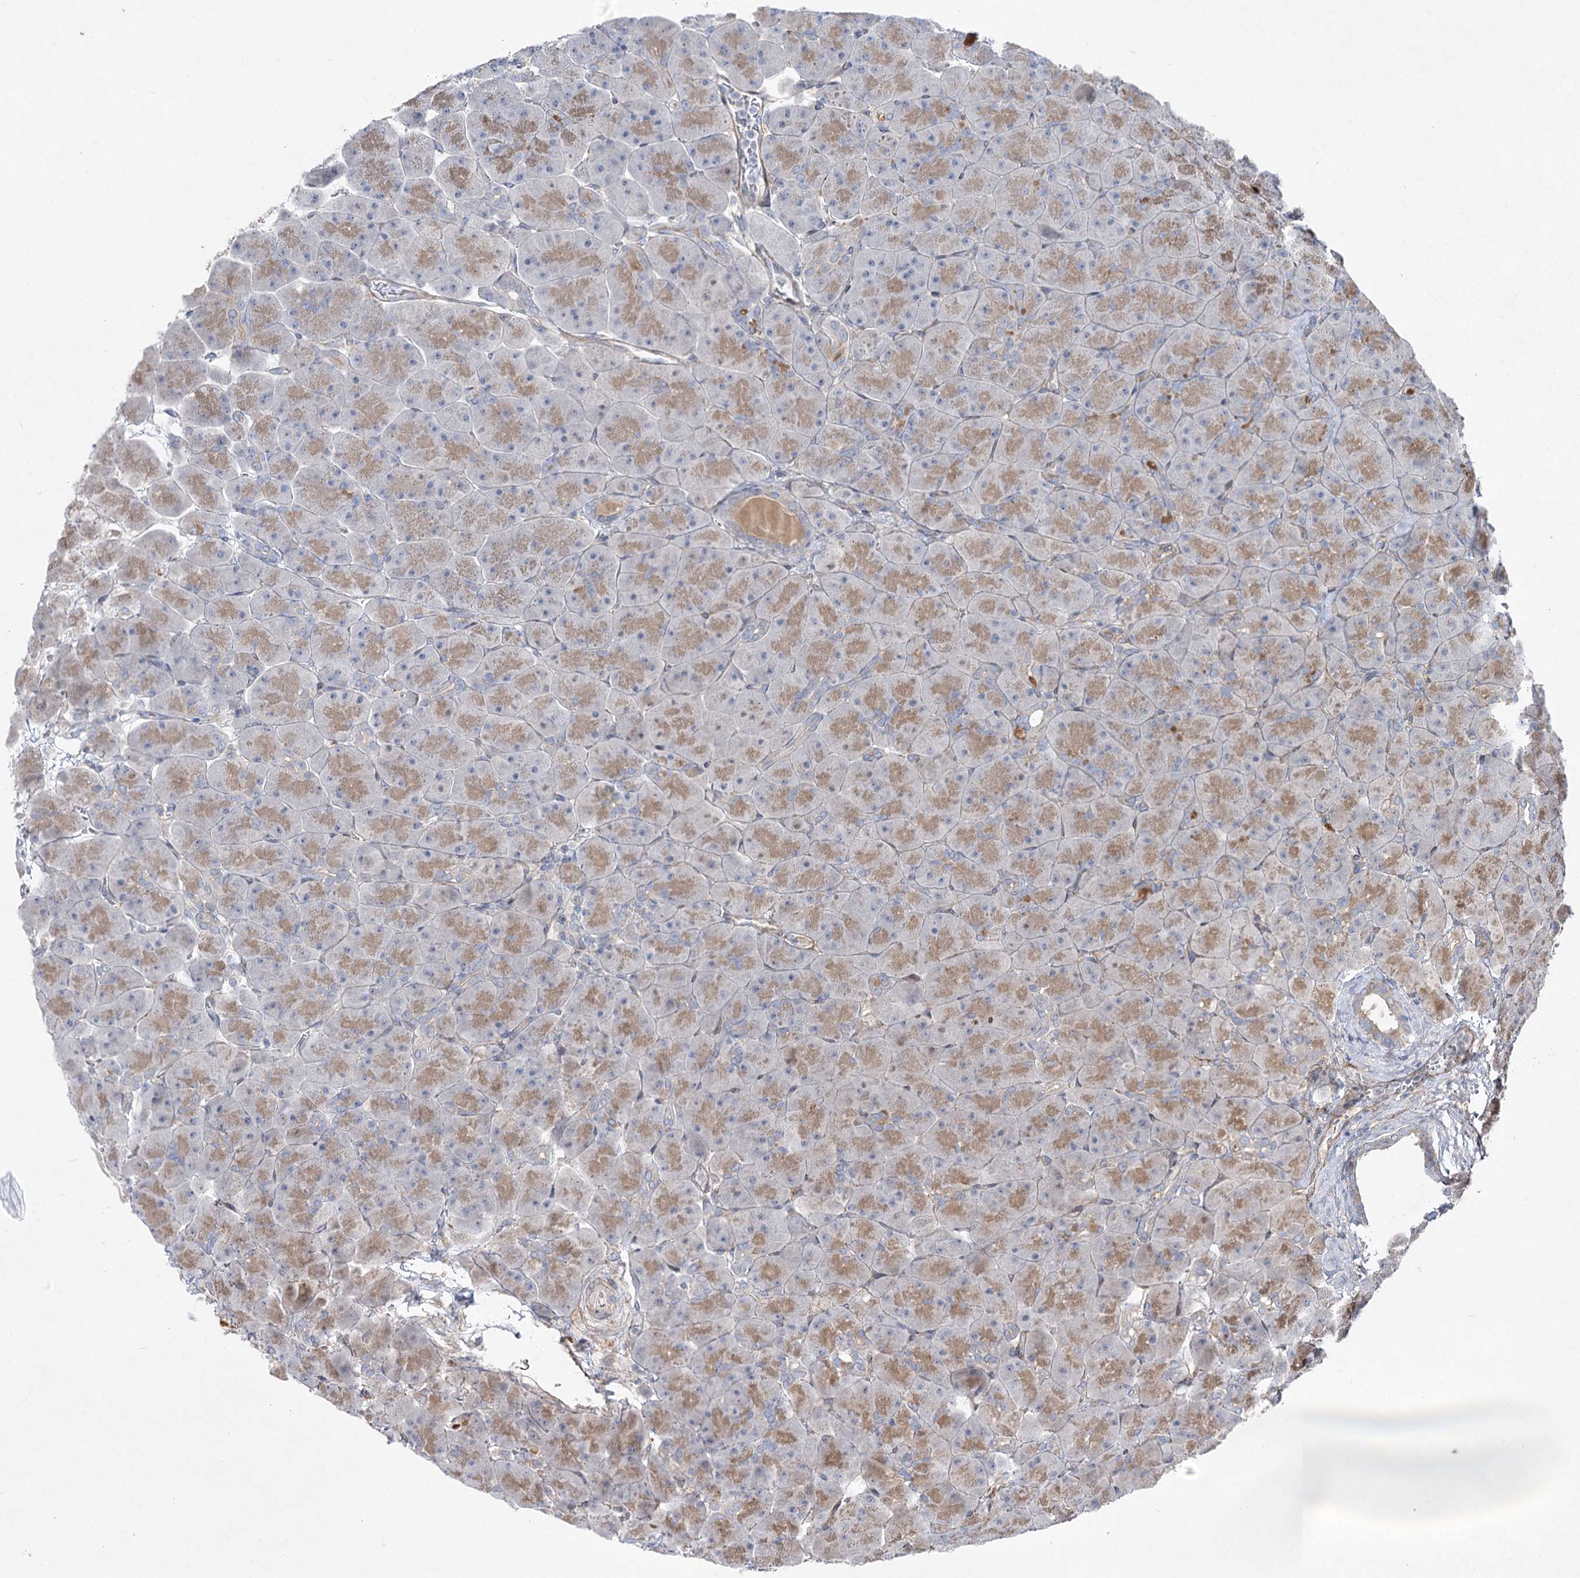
{"staining": {"intensity": "moderate", "quantity": ">75%", "location": "cytoplasmic/membranous"}, "tissue": "pancreas", "cell_type": "Exocrine glandular cells", "image_type": "normal", "snomed": [{"axis": "morphology", "description": "Normal tissue, NOS"}, {"axis": "topography", "description": "Pancreas"}], "caption": "Moderate cytoplasmic/membranous positivity for a protein is appreciated in about >75% of exocrine glandular cells of unremarkable pancreas using immunohistochemistry (IHC).", "gene": "SH3BP5L", "patient": {"sex": "male", "age": 66}}